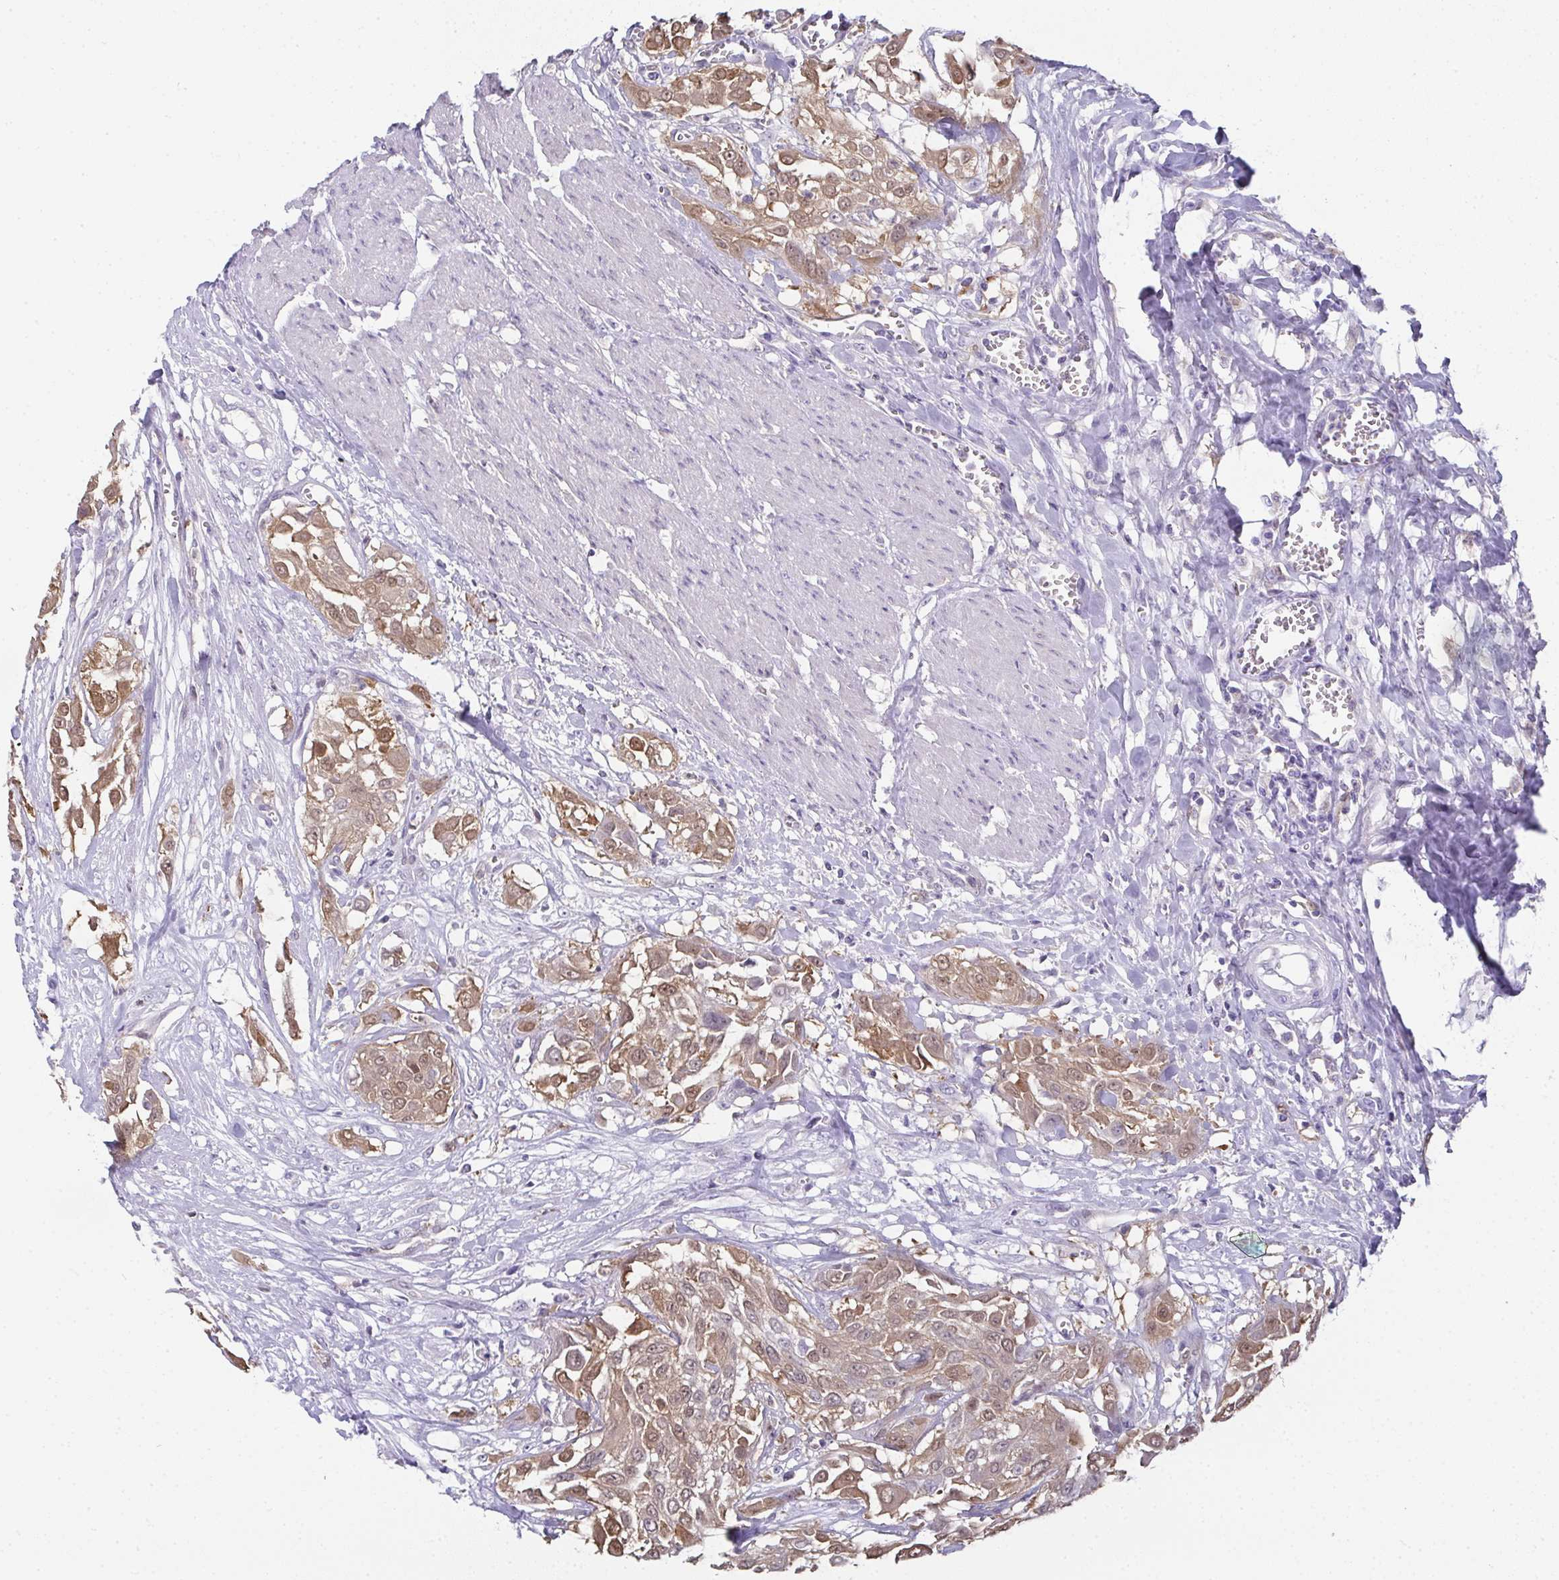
{"staining": {"intensity": "moderate", "quantity": ">75%", "location": "cytoplasmic/membranous,nuclear"}, "tissue": "urothelial cancer", "cell_type": "Tumor cells", "image_type": "cancer", "snomed": [{"axis": "morphology", "description": "Urothelial carcinoma, High grade"}, {"axis": "topography", "description": "Urinary bladder"}], "caption": "Immunohistochemical staining of urothelial carcinoma (high-grade) reveals medium levels of moderate cytoplasmic/membranous and nuclear positivity in about >75% of tumor cells. The protein is shown in brown color, while the nuclei are stained blue.", "gene": "RBP1", "patient": {"sex": "male", "age": 57}}